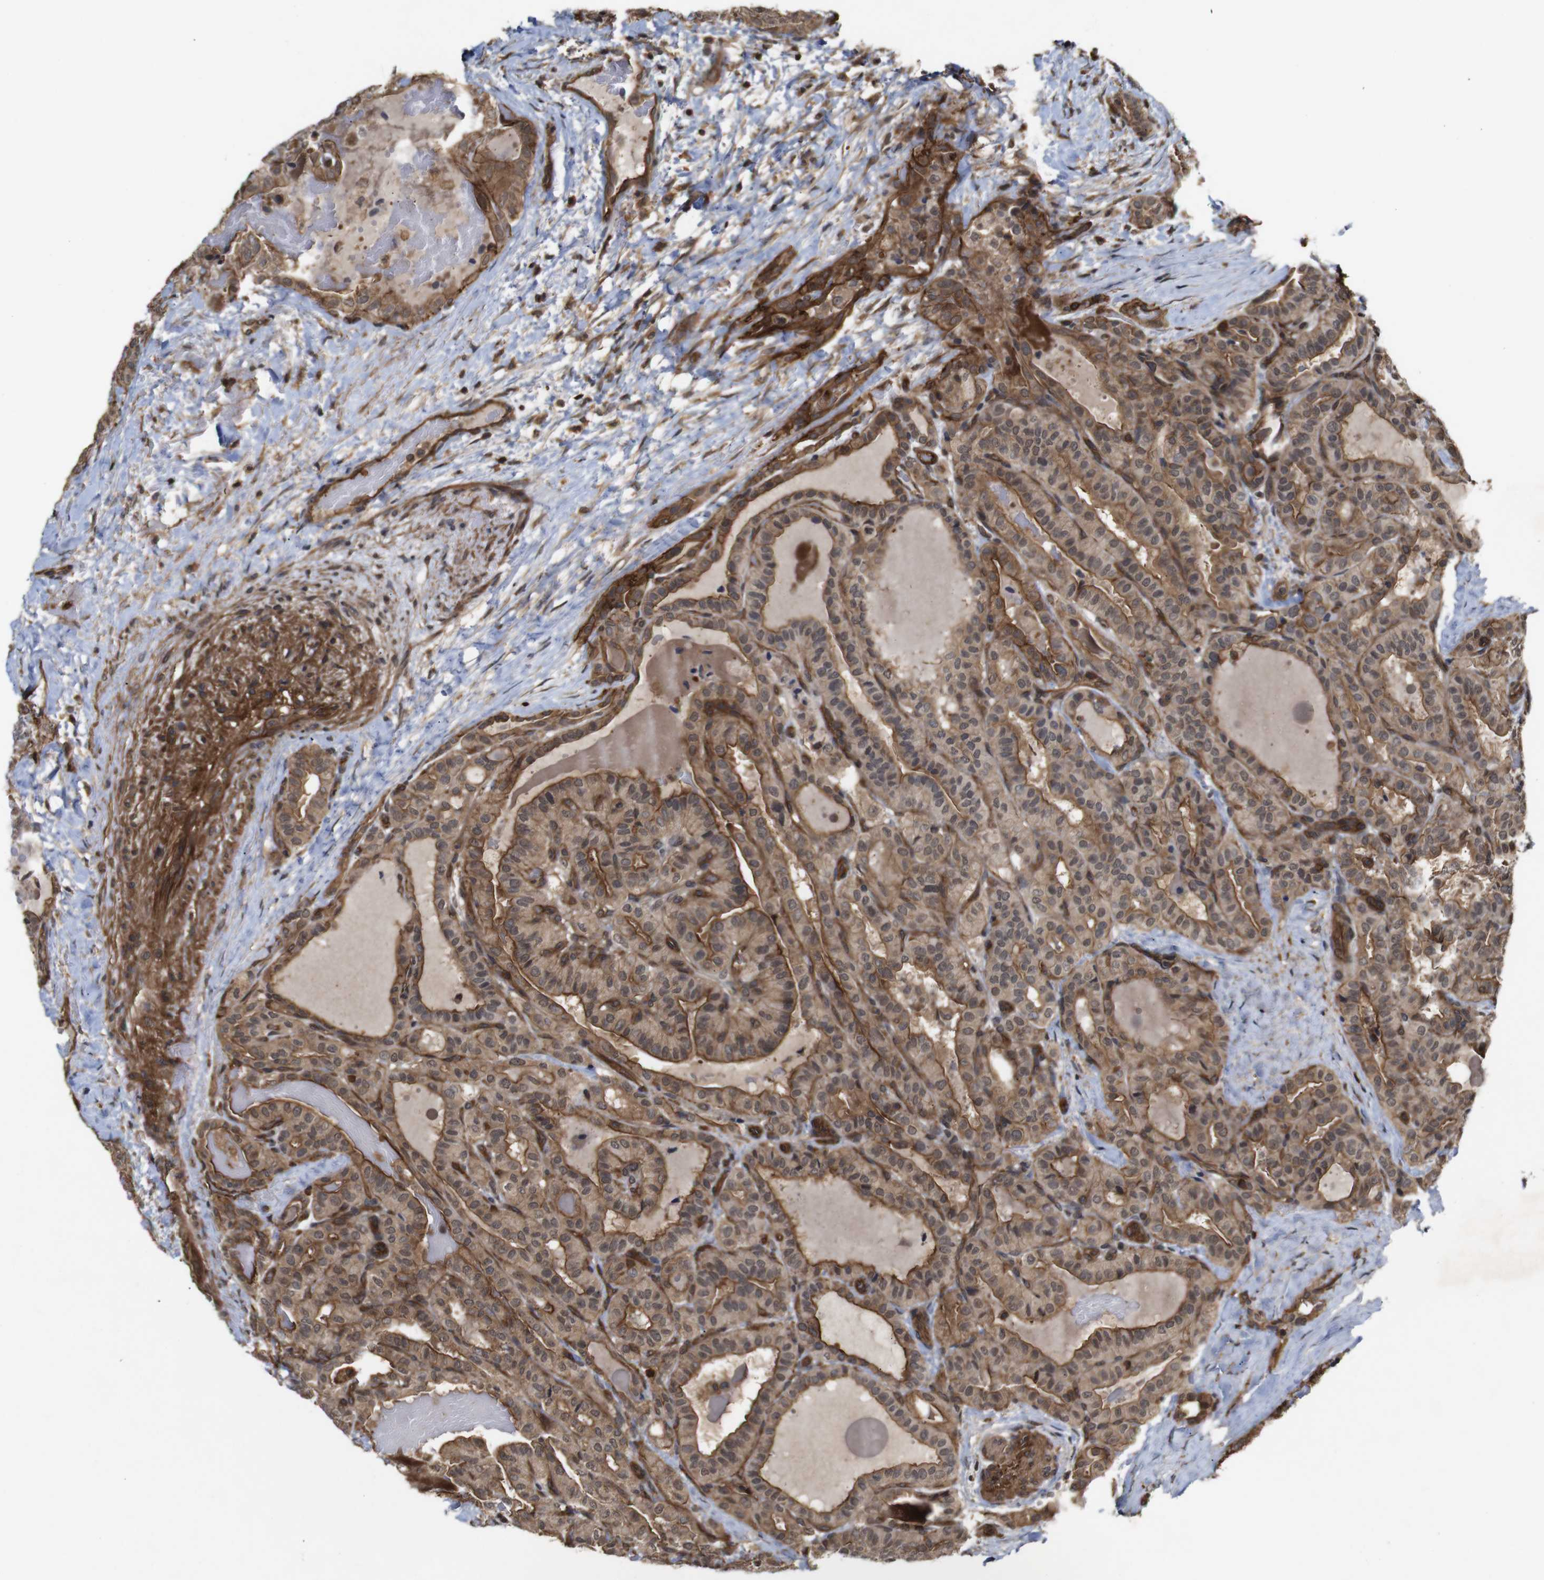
{"staining": {"intensity": "moderate", "quantity": ">75%", "location": "cytoplasmic/membranous"}, "tissue": "thyroid cancer", "cell_type": "Tumor cells", "image_type": "cancer", "snomed": [{"axis": "morphology", "description": "Papillary adenocarcinoma, NOS"}, {"axis": "topography", "description": "Thyroid gland"}], "caption": "DAB (3,3'-diaminobenzidine) immunohistochemical staining of human thyroid cancer demonstrates moderate cytoplasmic/membranous protein expression in approximately >75% of tumor cells.", "gene": "NANOS1", "patient": {"sex": "male", "age": 77}}